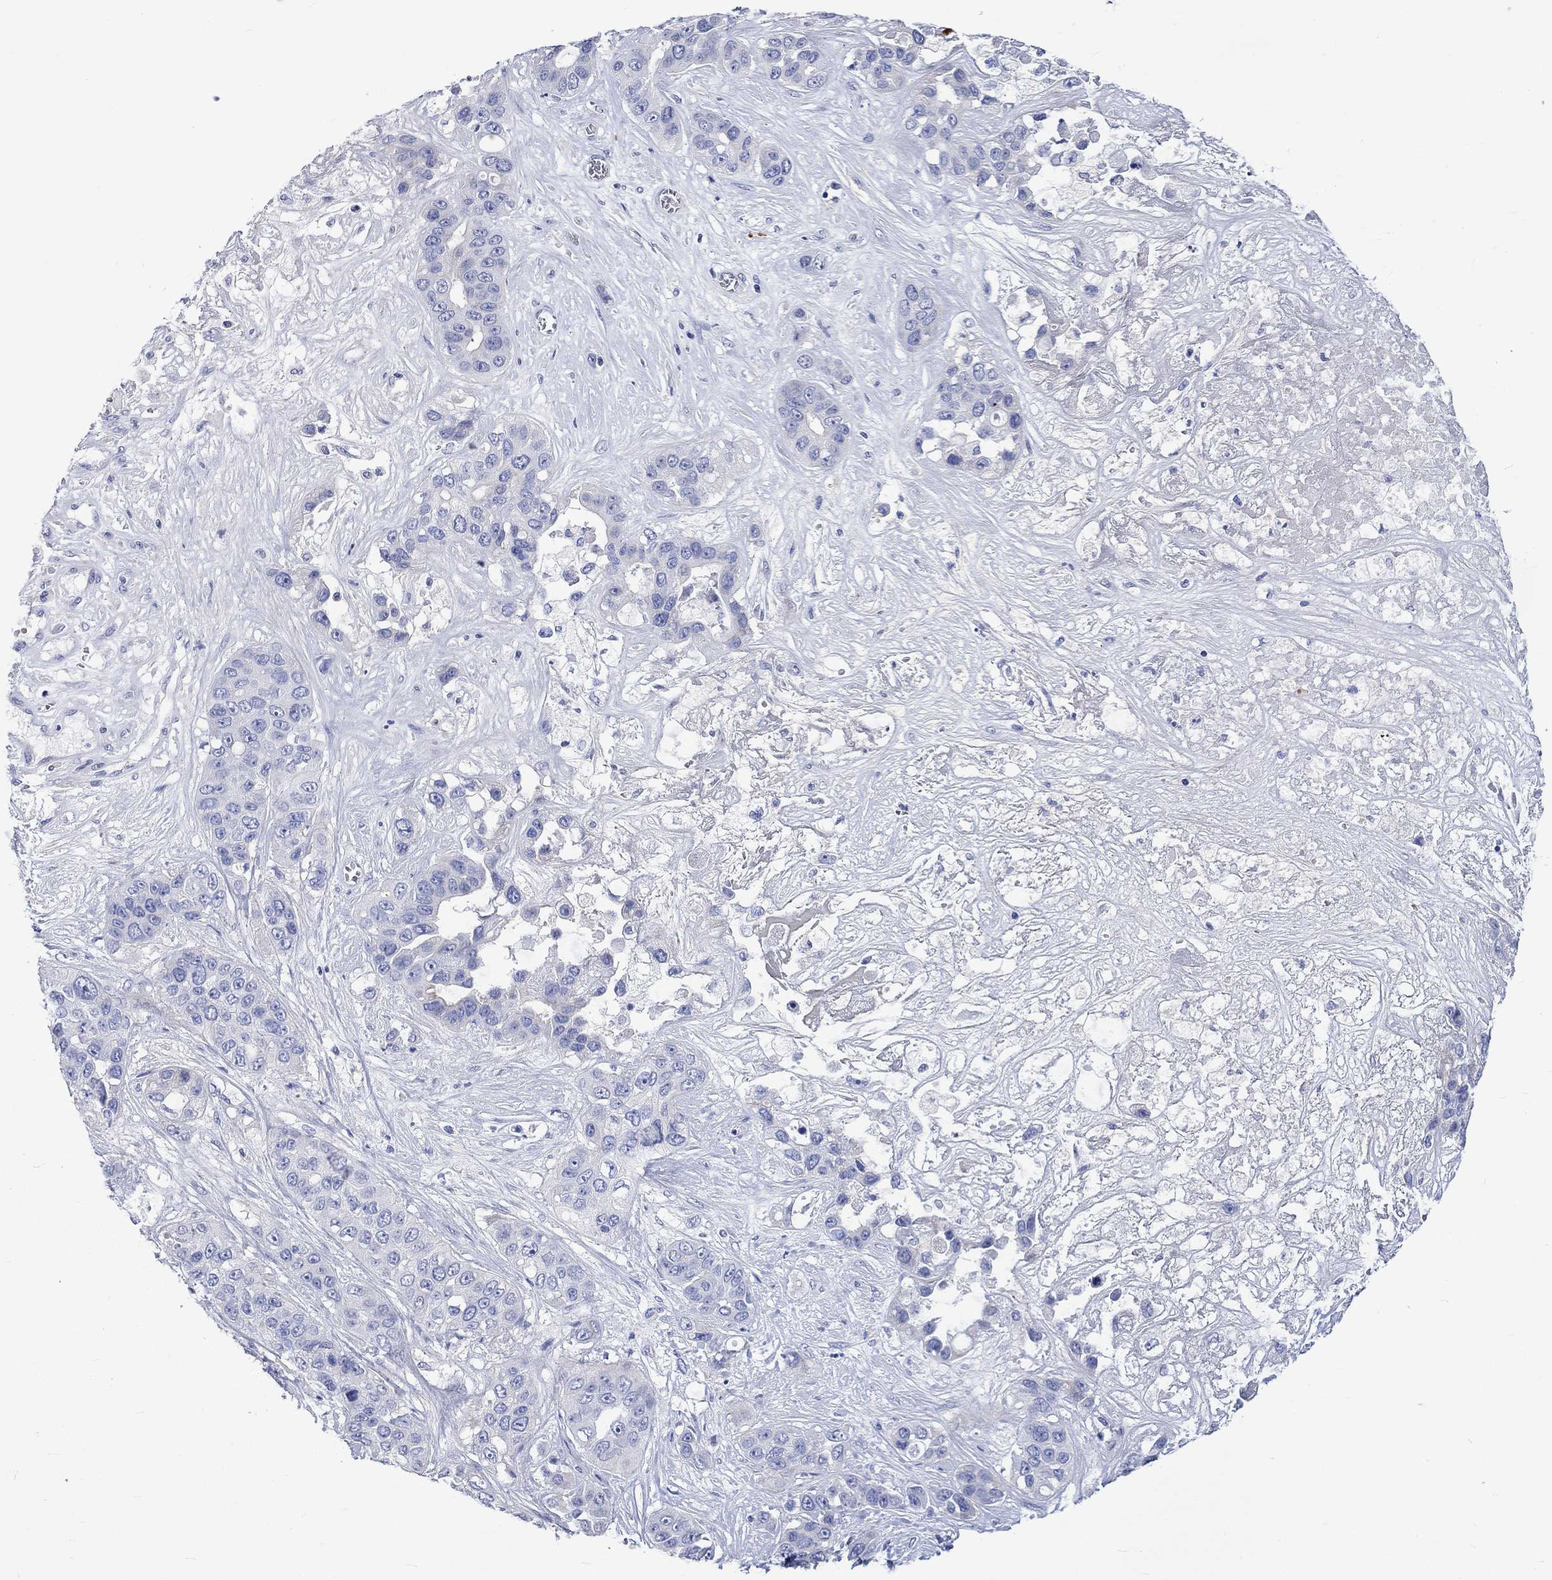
{"staining": {"intensity": "negative", "quantity": "none", "location": "none"}, "tissue": "liver cancer", "cell_type": "Tumor cells", "image_type": "cancer", "snomed": [{"axis": "morphology", "description": "Cholangiocarcinoma"}, {"axis": "topography", "description": "Liver"}], "caption": "Tumor cells are negative for brown protein staining in liver cancer (cholangiocarcinoma). (IHC, brightfield microscopy, high magnification).", "gene": "NRIP3", "patient": {"sex": "female", "age": 52}}